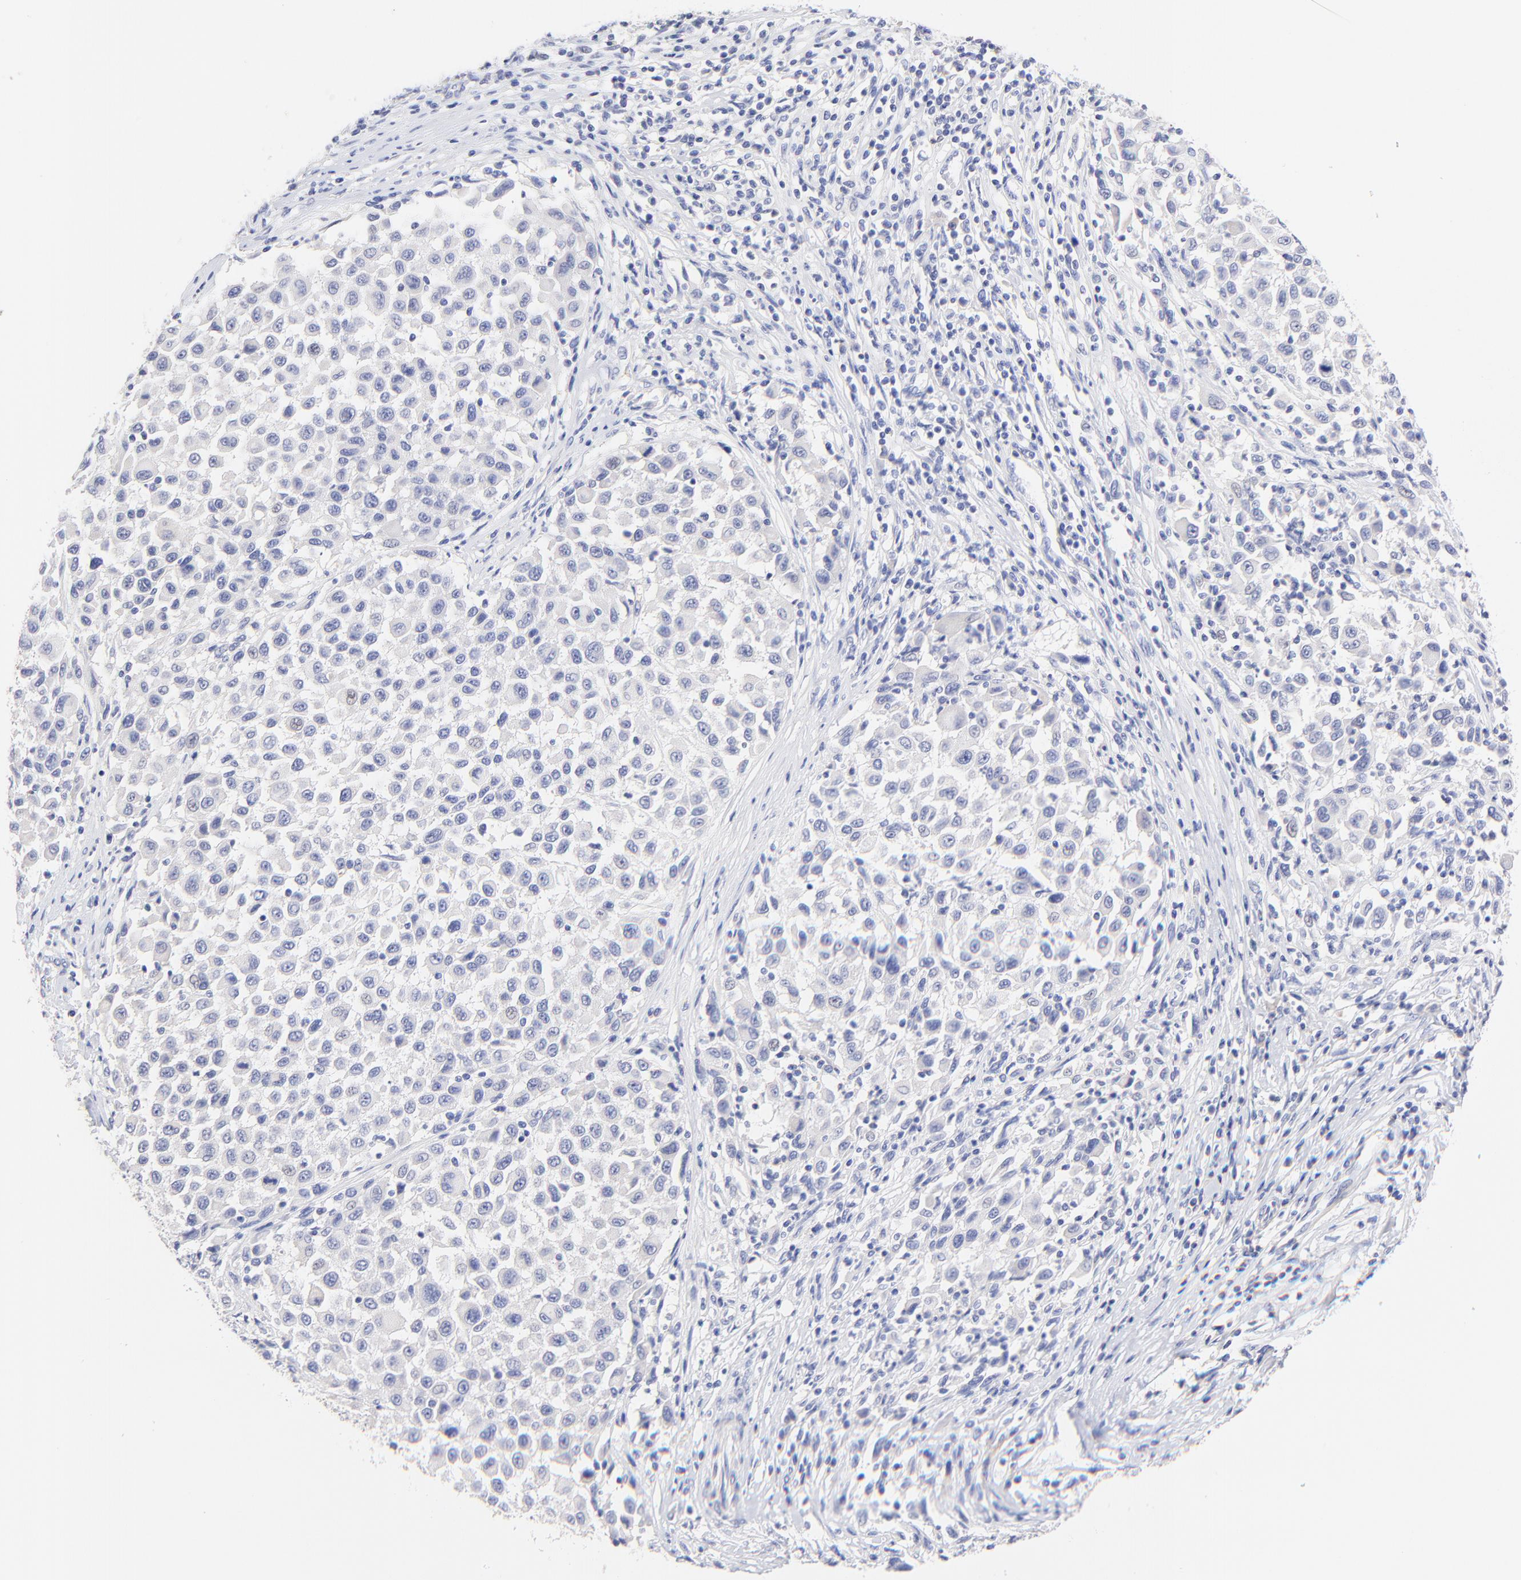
{"staining": {"intensity": "negative", "quantity": "none", "location": "none"}, "tissue": "melanoma", "cell_type": "Tumor cells", "image_type": "cancer", "snomed": [{"axis": "morphology", "description": "Malignant melanoma, Metastatic site"}, {"axis": "topography", "description": "Lymph node"}], "caption": "High power microscopy image of an immunohistochemistry histopathology image of melanoma, revealing no significant expression in tumor cells. (DAB immunohistochemistry, high magnification).", "gene": "EBP", "patient": {"sex": "male", "age": 61}}